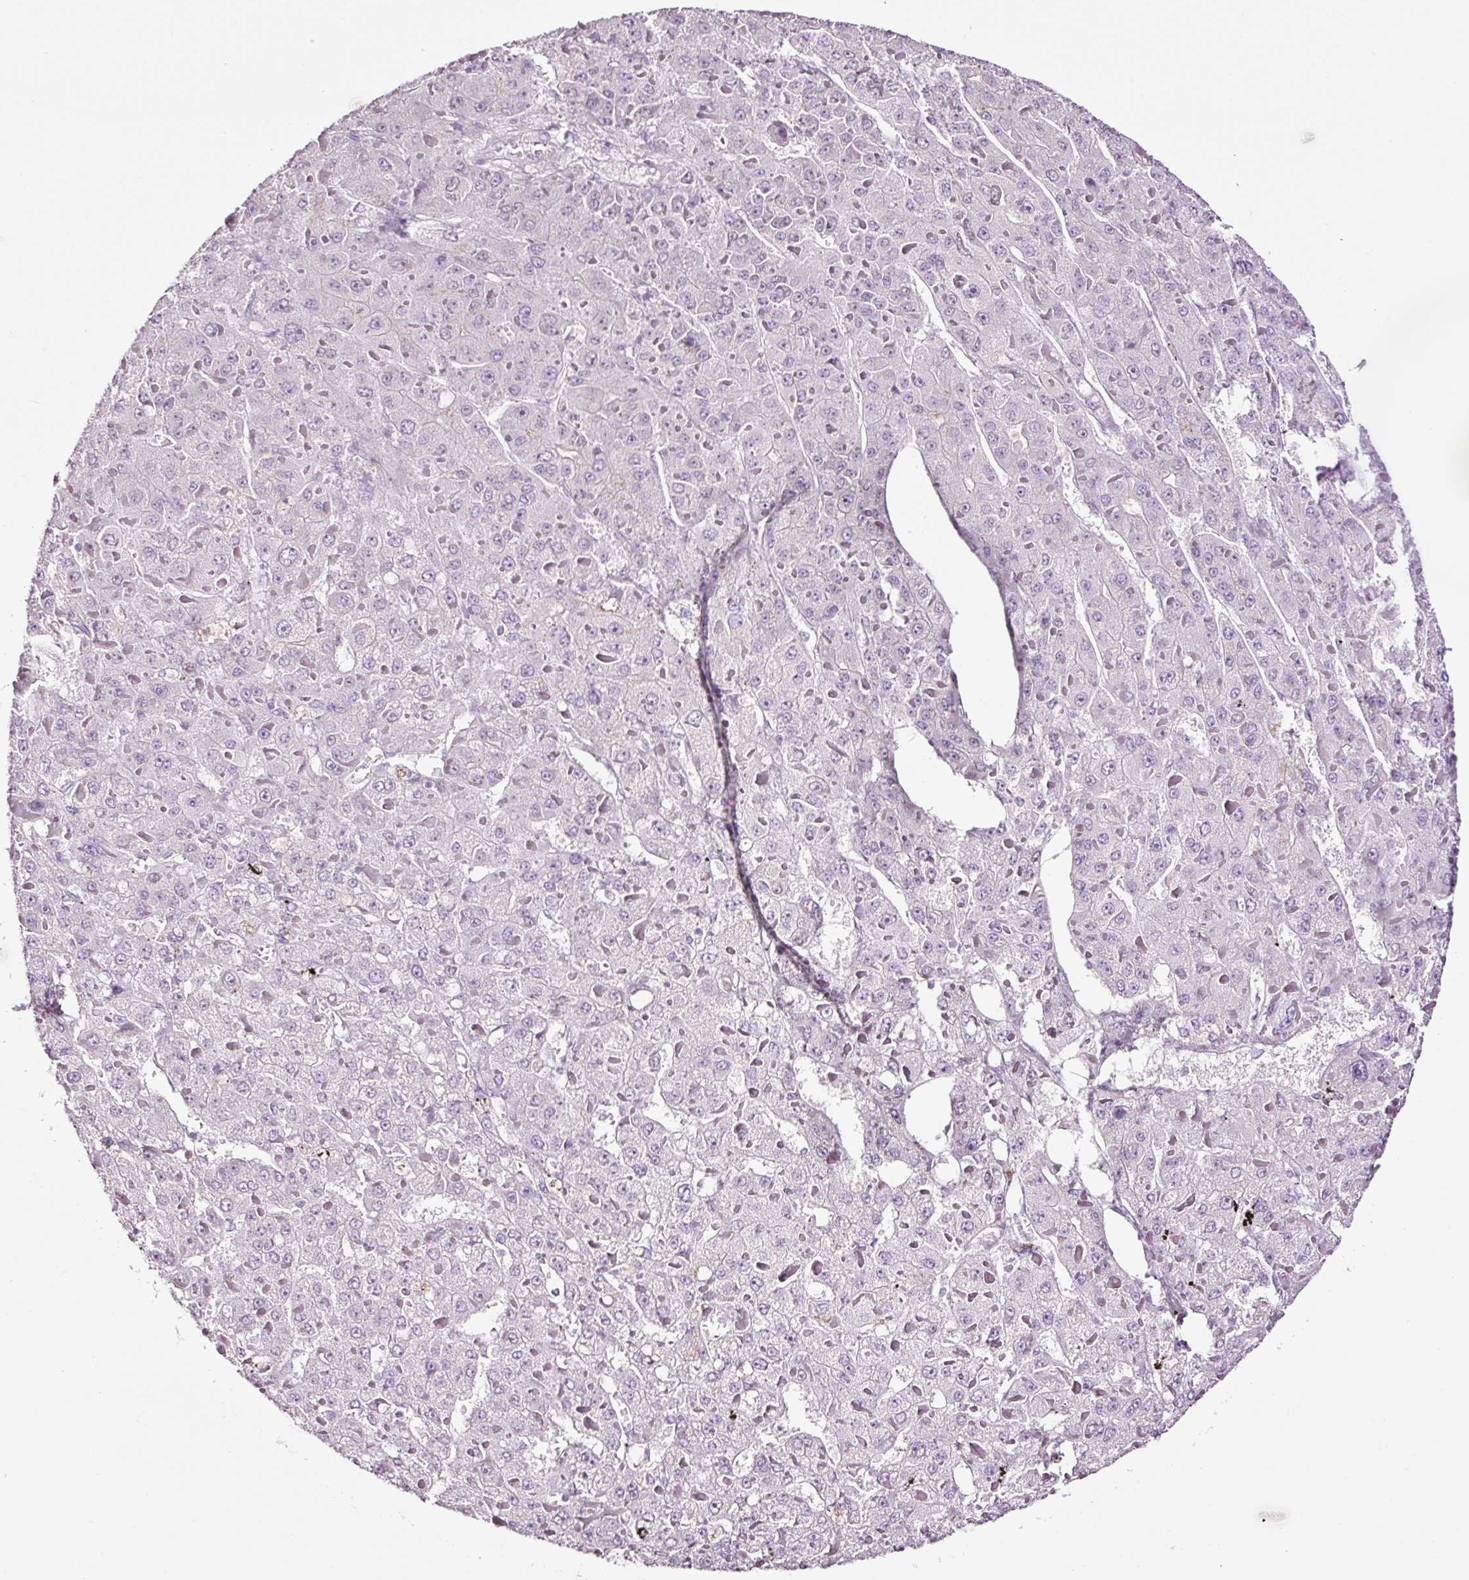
{"staining": {"intensity": "negative", "quantity": "none", "location": "none"}, "tissue": "liver cancer", "cell_type": "Tumor cells", "image_type": "cancer", "snomed": [{"axis": "morphology", "description": "Carcinoma, Hepatocellular, NOS"}, {"axis": "topography", "description": "Liver"}], "caption": "High power microscopy histopathology image of an immunohistochemistry (IHC) photomicrograph of liver cancer, revealing no significant positivity in tumor cells.", "gene": "RTF2", "patient": {"sex": "female", "age": 73}}